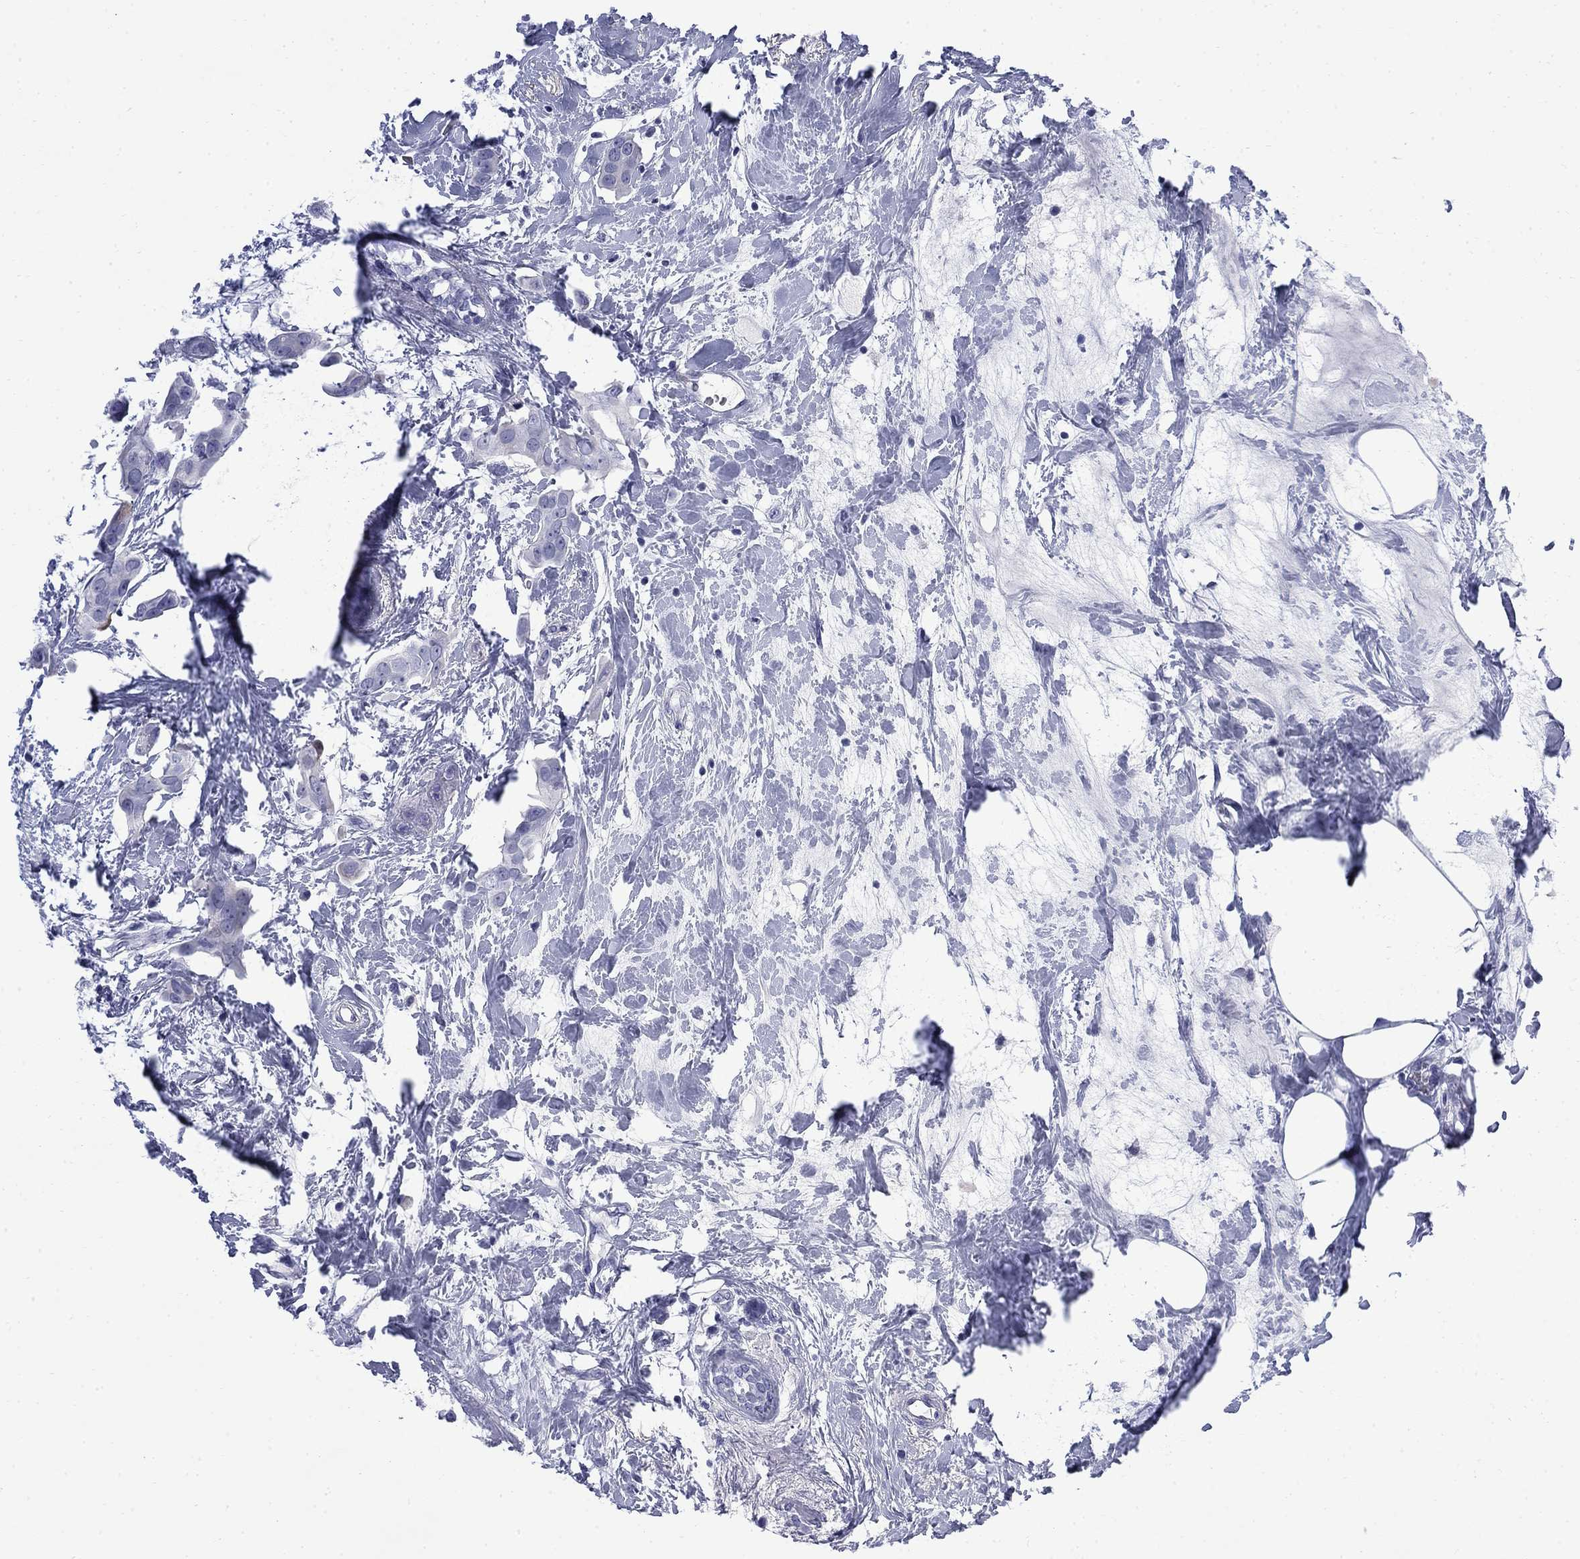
{"staining": {"intensity": "negative", "quantity": "none", "location": "none"}, "tissue": "breast cancer", "cell_type": "Tumor cells", "image_type": "cancer", "snomed": [{"axis": "morphology", "description": "Duct carcinoma"}, {"axis": "topography", "description": "Breast"}], "caption": "IHC histopathology image of breast cancer (intraductal carcinoma) stained for a protein (brown), which displays no expression in tumor cells.", "gene": "SERPINB2", "patient": {"sex": "female", "age": 45}}